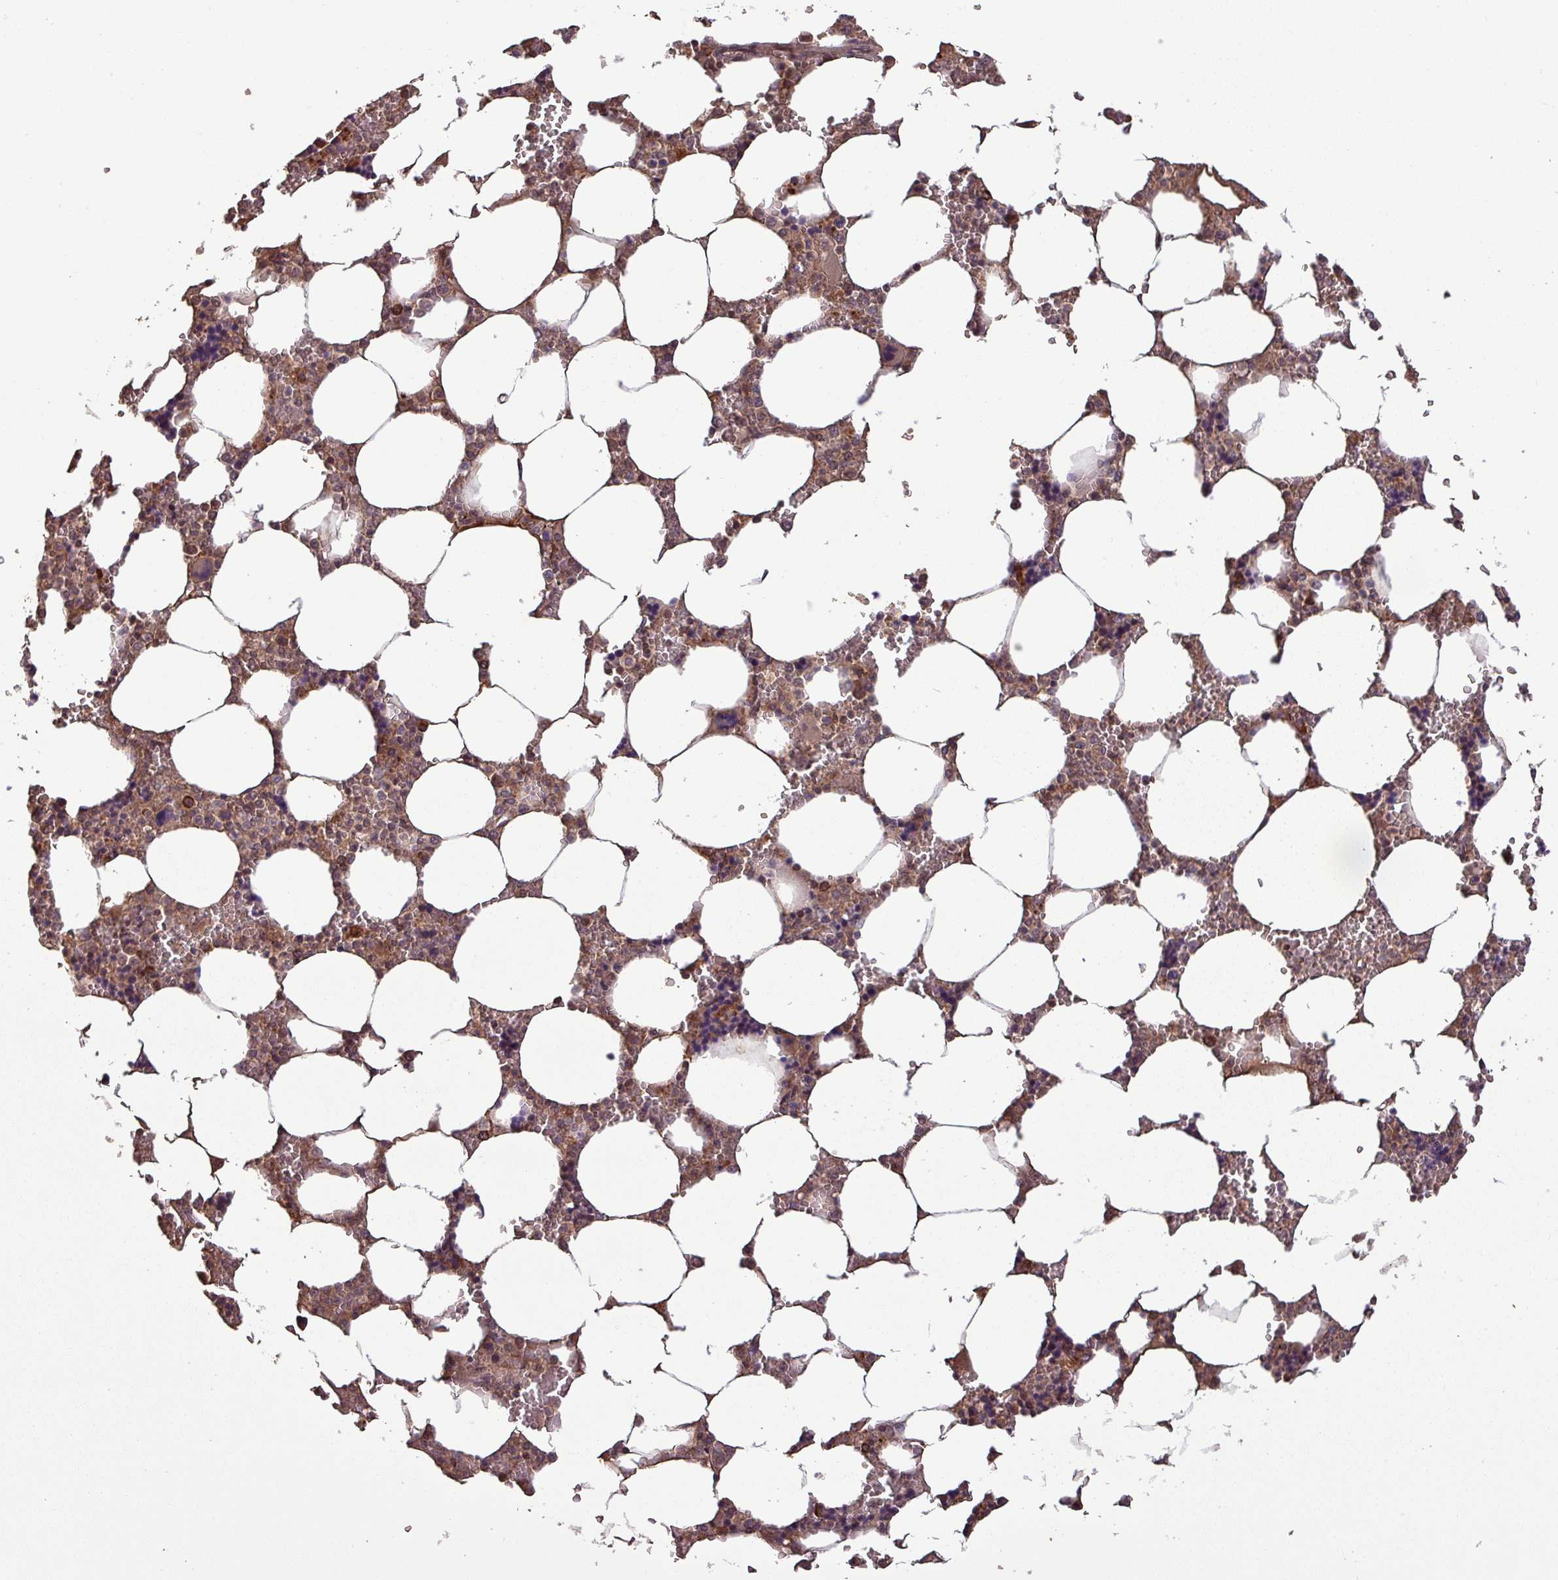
{"staining": {"intensity": "strong", "quantity": "25%-75%", "location": "cytoplasmic/membranous"}, "tissue": "bone marrow", "cell_type": "Hematopoietic cells", "image_type": "normal", "snomed": [{"axis": "morphology", "description": "Normal tissue, NOS"}, {"axis": "topography", "description": "Bone marrow"}], "caption": "This micrograph reveals IHC staining of normal human bone marrow, with high strong cytoplasmic/membranous positivity in about 25%-75% of hematopoietic cells.", "gene": "PUS1", "patient": {"sex": "male", "age": 64}}